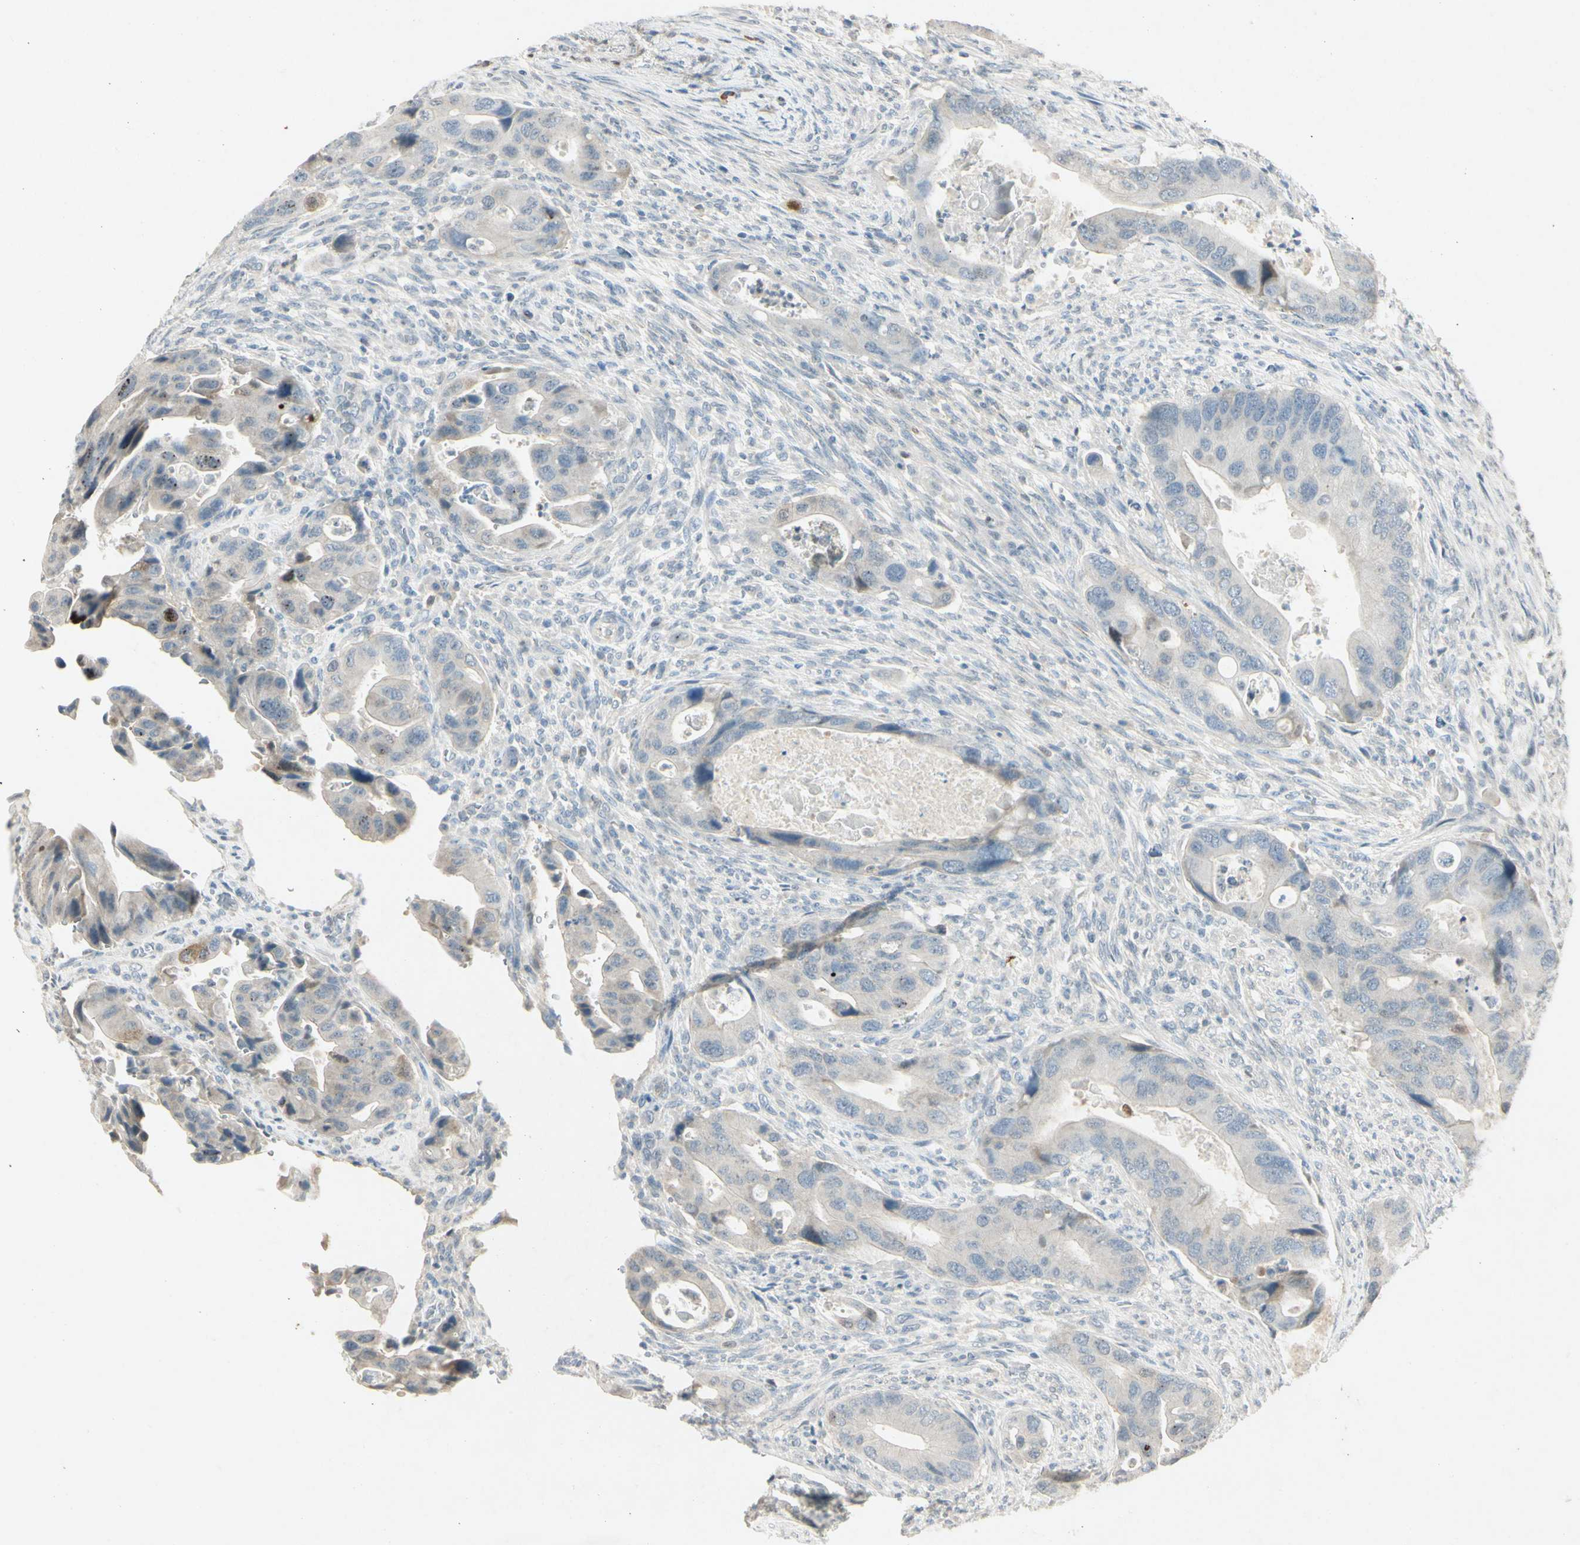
{"staining": {"intensity": "weak", "quantity": "<25%", "location": "cytoplasmic/membranous"}, "tissue": "colorectal cancer", "cell_type": "Tumor cells", "image_type": "cancer", "snomed": [{"axis": "morphology", "description": "Adenocarcinoma, NOS"}, {"axis": "topography", "description": "Rectum"}], "caption": "Immunohistochemical staining of human colorectal cancer (adenocarcinoma) exhibits no significant positivity in tumor cells.", "gene": "HSPA1B", "patient": {"sex": "female", "age": 57}}